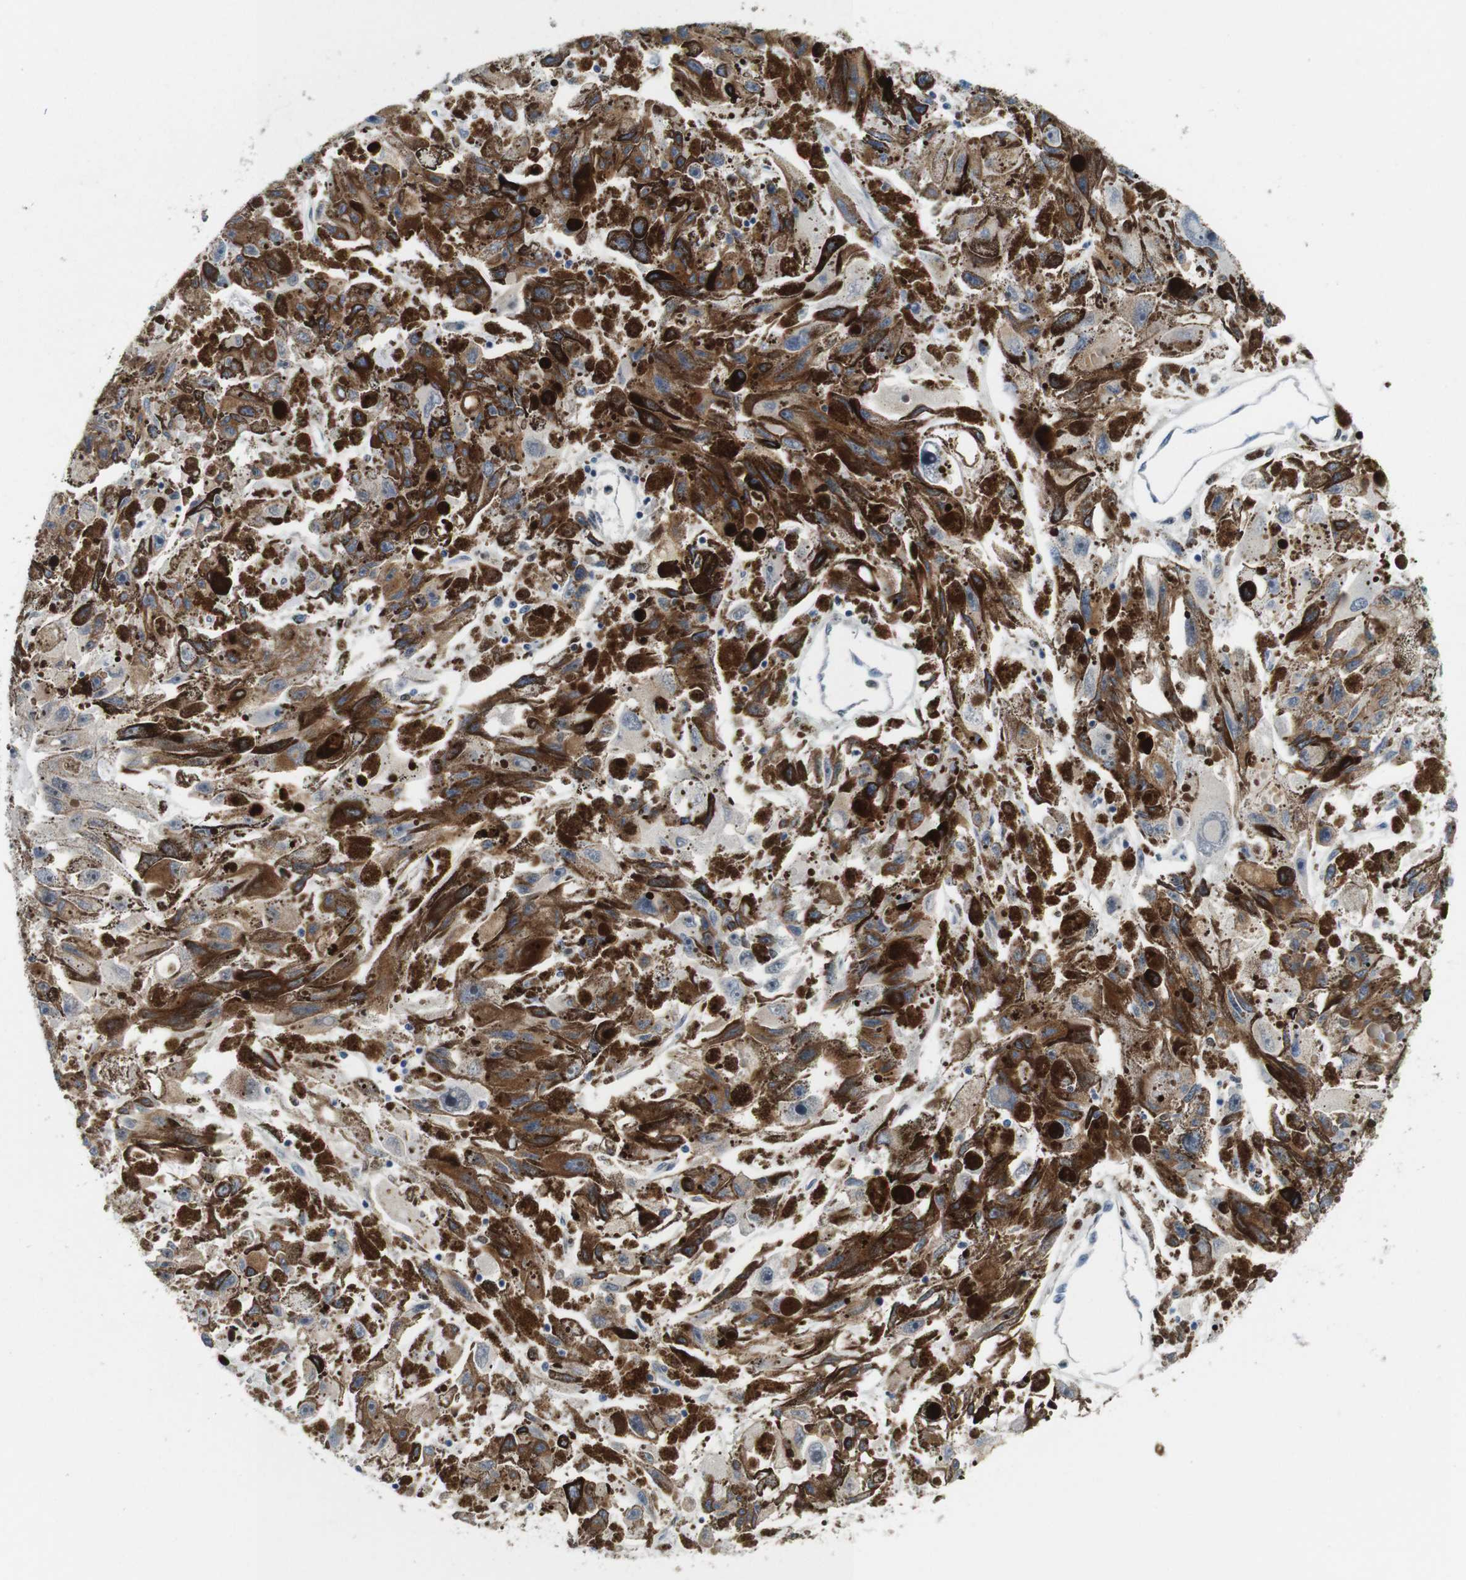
{"staining": {"intensity": "negative", "quantity": "none", "location": "none"}, "tissue": "melanoma", "cell_type": "Tumor cells", "image_type": "cancer", "snomed": [{"axis": "morphology", "description": "Malignant melanoma, NOS"}, {"axis": "topography", "description": "Skin"}], "caption": "Human melanoma stained for a protein using IHC exhibits no positivity in tumor cells.", "gene": "IRF8", "patient": {"sex": "female", "age": 104}}